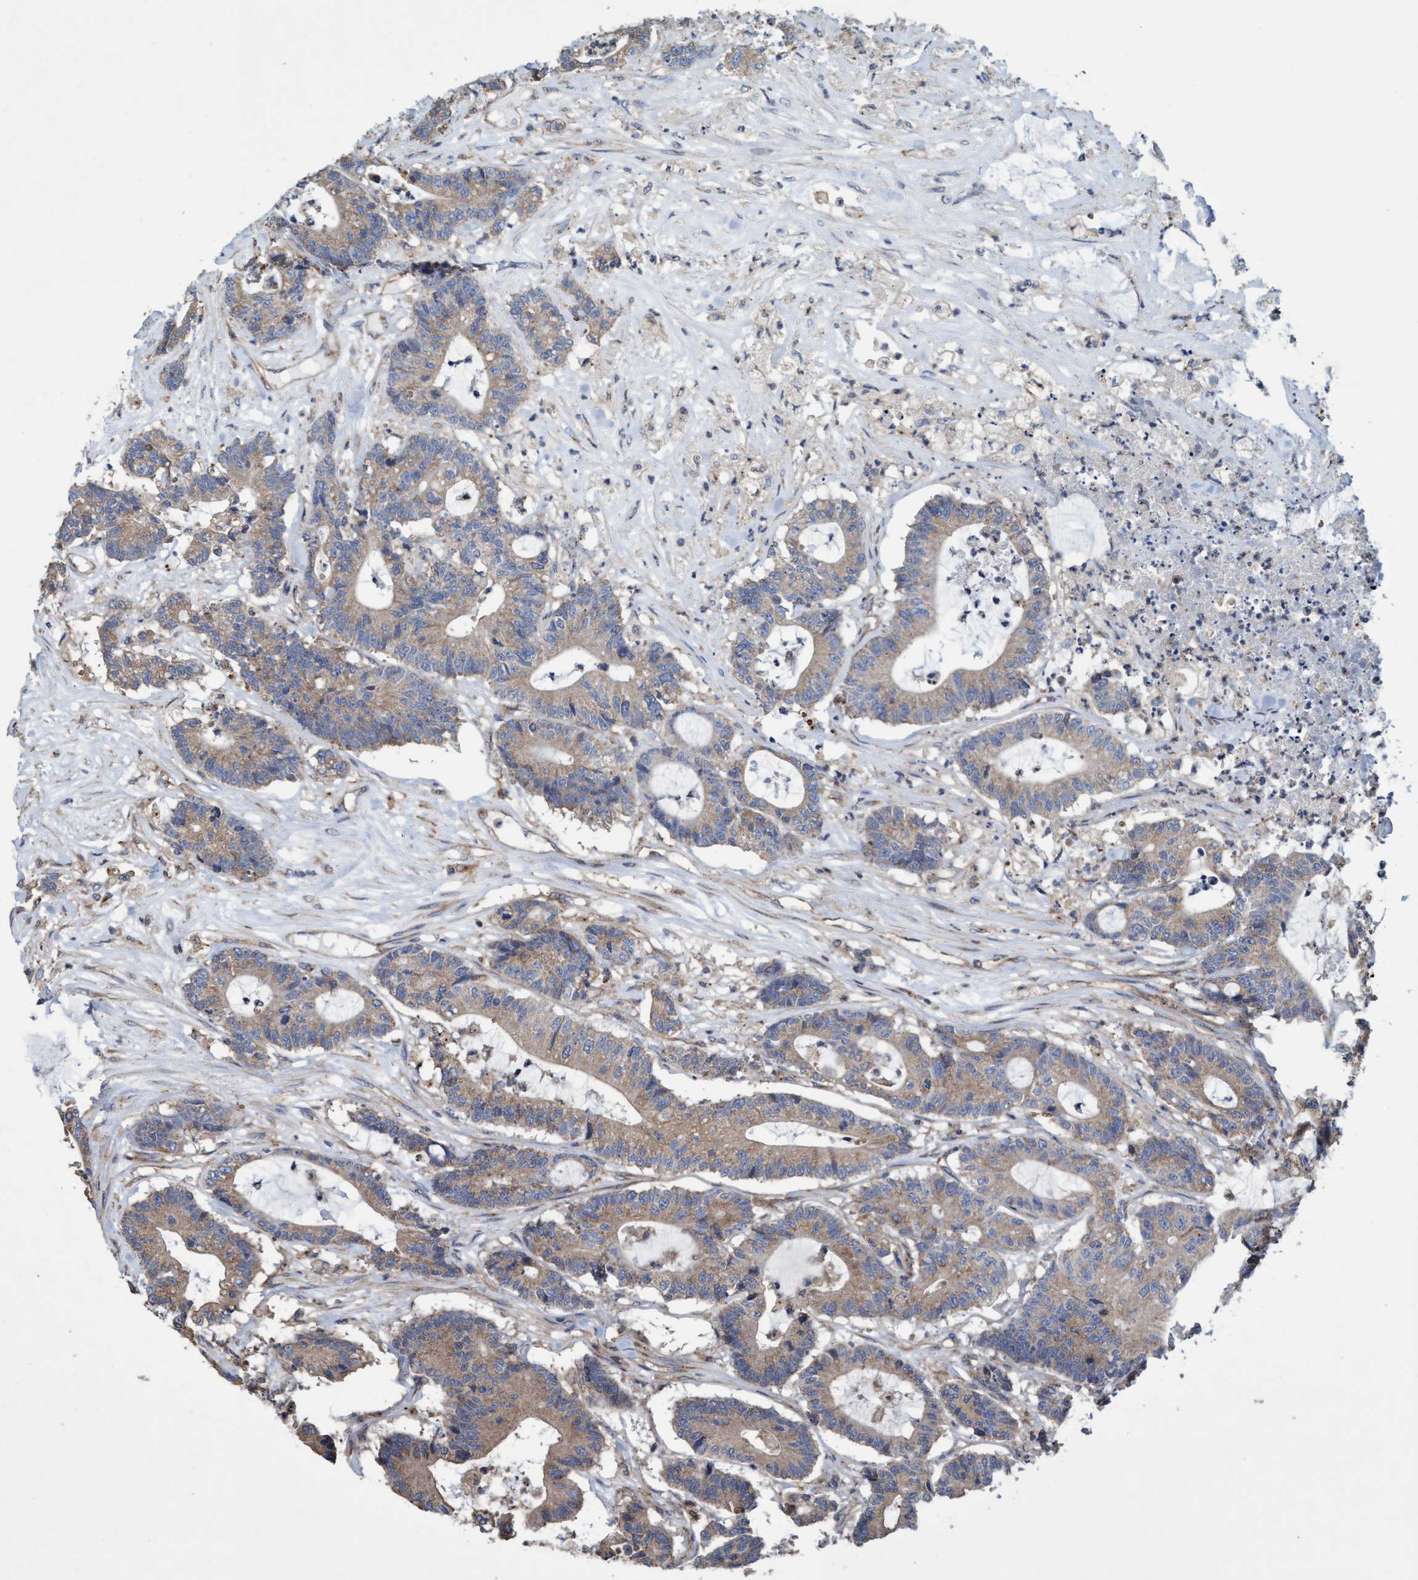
{"staining": {"intensity": "weak", "quantity": ">75%", "location": "cytoplasmic/membranous"}, "tissue": "colorectal cancer", "cell_type": "Tumor cells", "image_type": "cancer", "snomed": [{"axis": "morphology", "description": "Adenocarcinoma, NOS"}, {"axis": "topography", "description": "Colon"}], "caption": "Protein expression analysis of colorectal cancer (adenocarcinoma) displays weak cytoplasmic/membranous staining in about >75% of tumor cells. (DAB = brown stain, brightfield microscopy at high magnification).", "gene": "BICD2", "patient": {"sex": "female", "age": 84}}